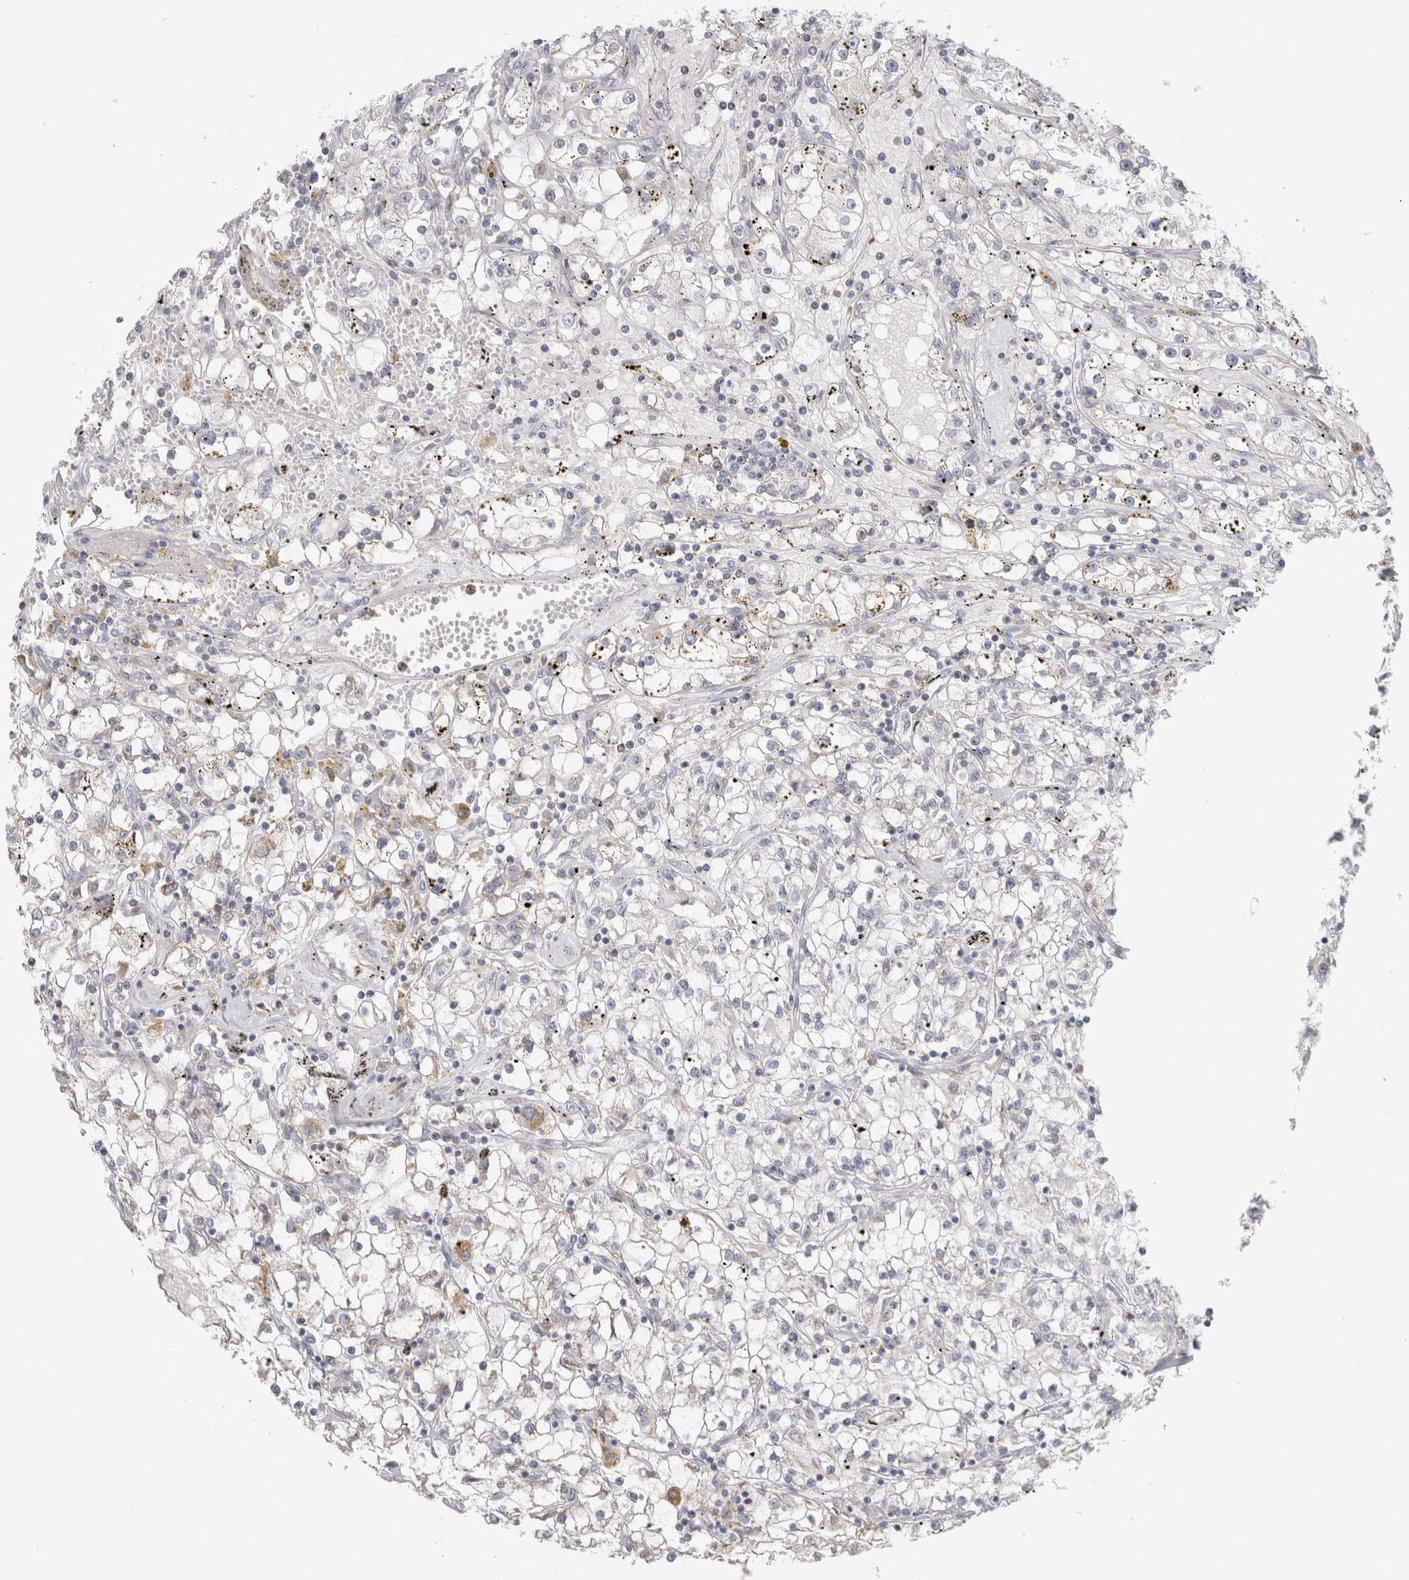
{"staining": {"intensity": "negative", "quantity": "none", "location": "none"}, "tissue": "renal cancer", "cell_type": "Tumor cells", "image_type": "cancer", "snomed": [{"axis": "morphology", "description": "Adenocarcinoma, NOS"}, {"axis": "topography", "description": "Kidney"}], "caption": "Human renal adenocarcinoma stained for a protein using immunohistochemistry (IHC) exhibits no expression in tumor cells.", "gene": "P2RY2", "patient": {"sex": "male", "age": 56}}